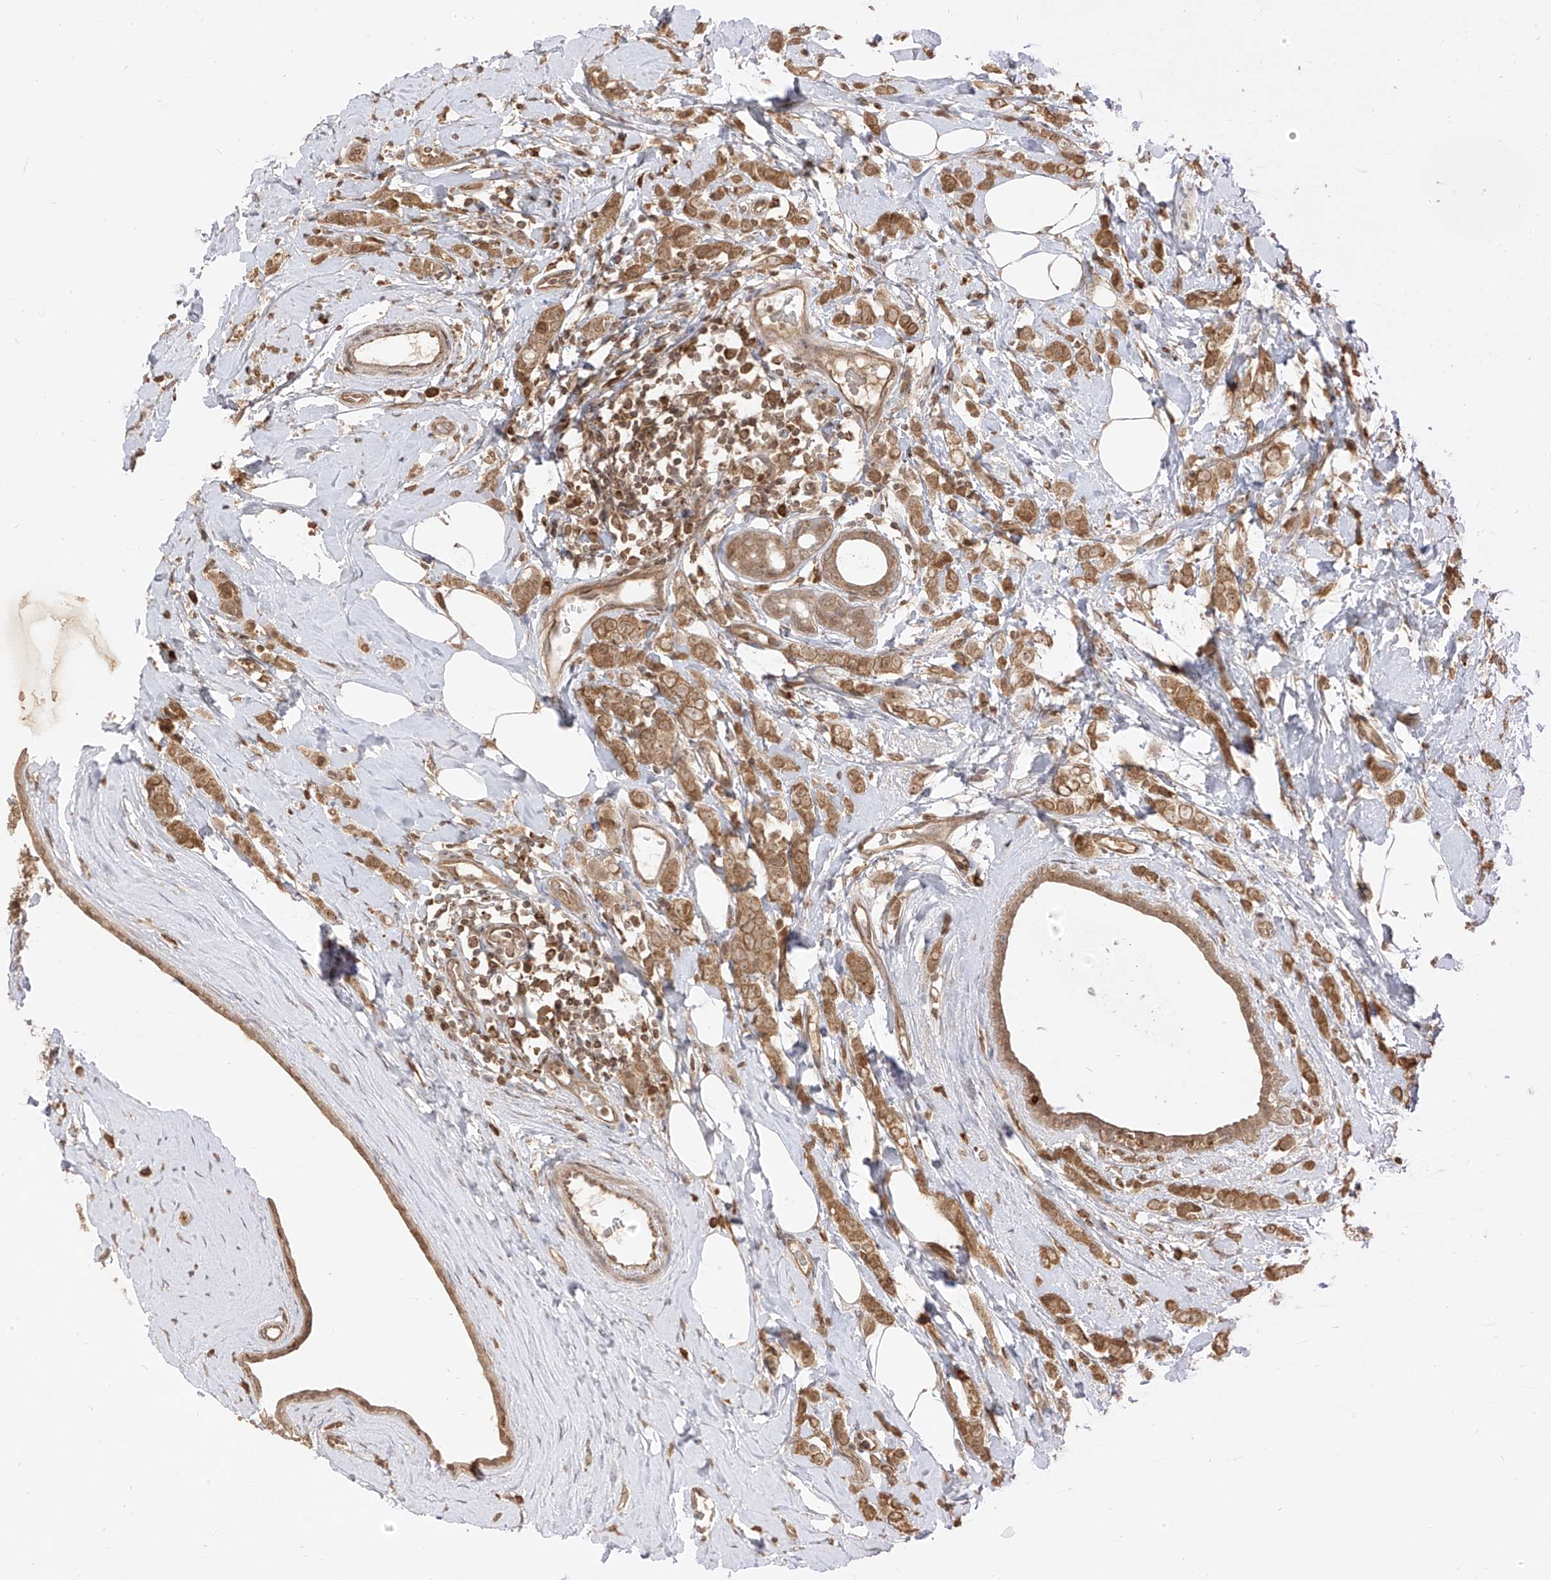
{"staining": {"intensity": "moderate", "quantity": ">75%", "location": "cytoplasmic/membranous,nuclear"}, "tissue": "breast cancer", "cell_type": "Tumor cells", "image_type": "cancer", "snomed": [{"axis": "morphology", "description": "Lobular carcinoma"}, {"axis": "topography", "description": "Breast"}], "caption": "Lobular carcinoma (breast) tissue displays moderate cytoplasmic/membranous and nuclear positivity in about >75% of tumor cells, visualized by immunohistochemistry.", "gene": "LCOR", "patient": {"sex": "female", "age": 47}}